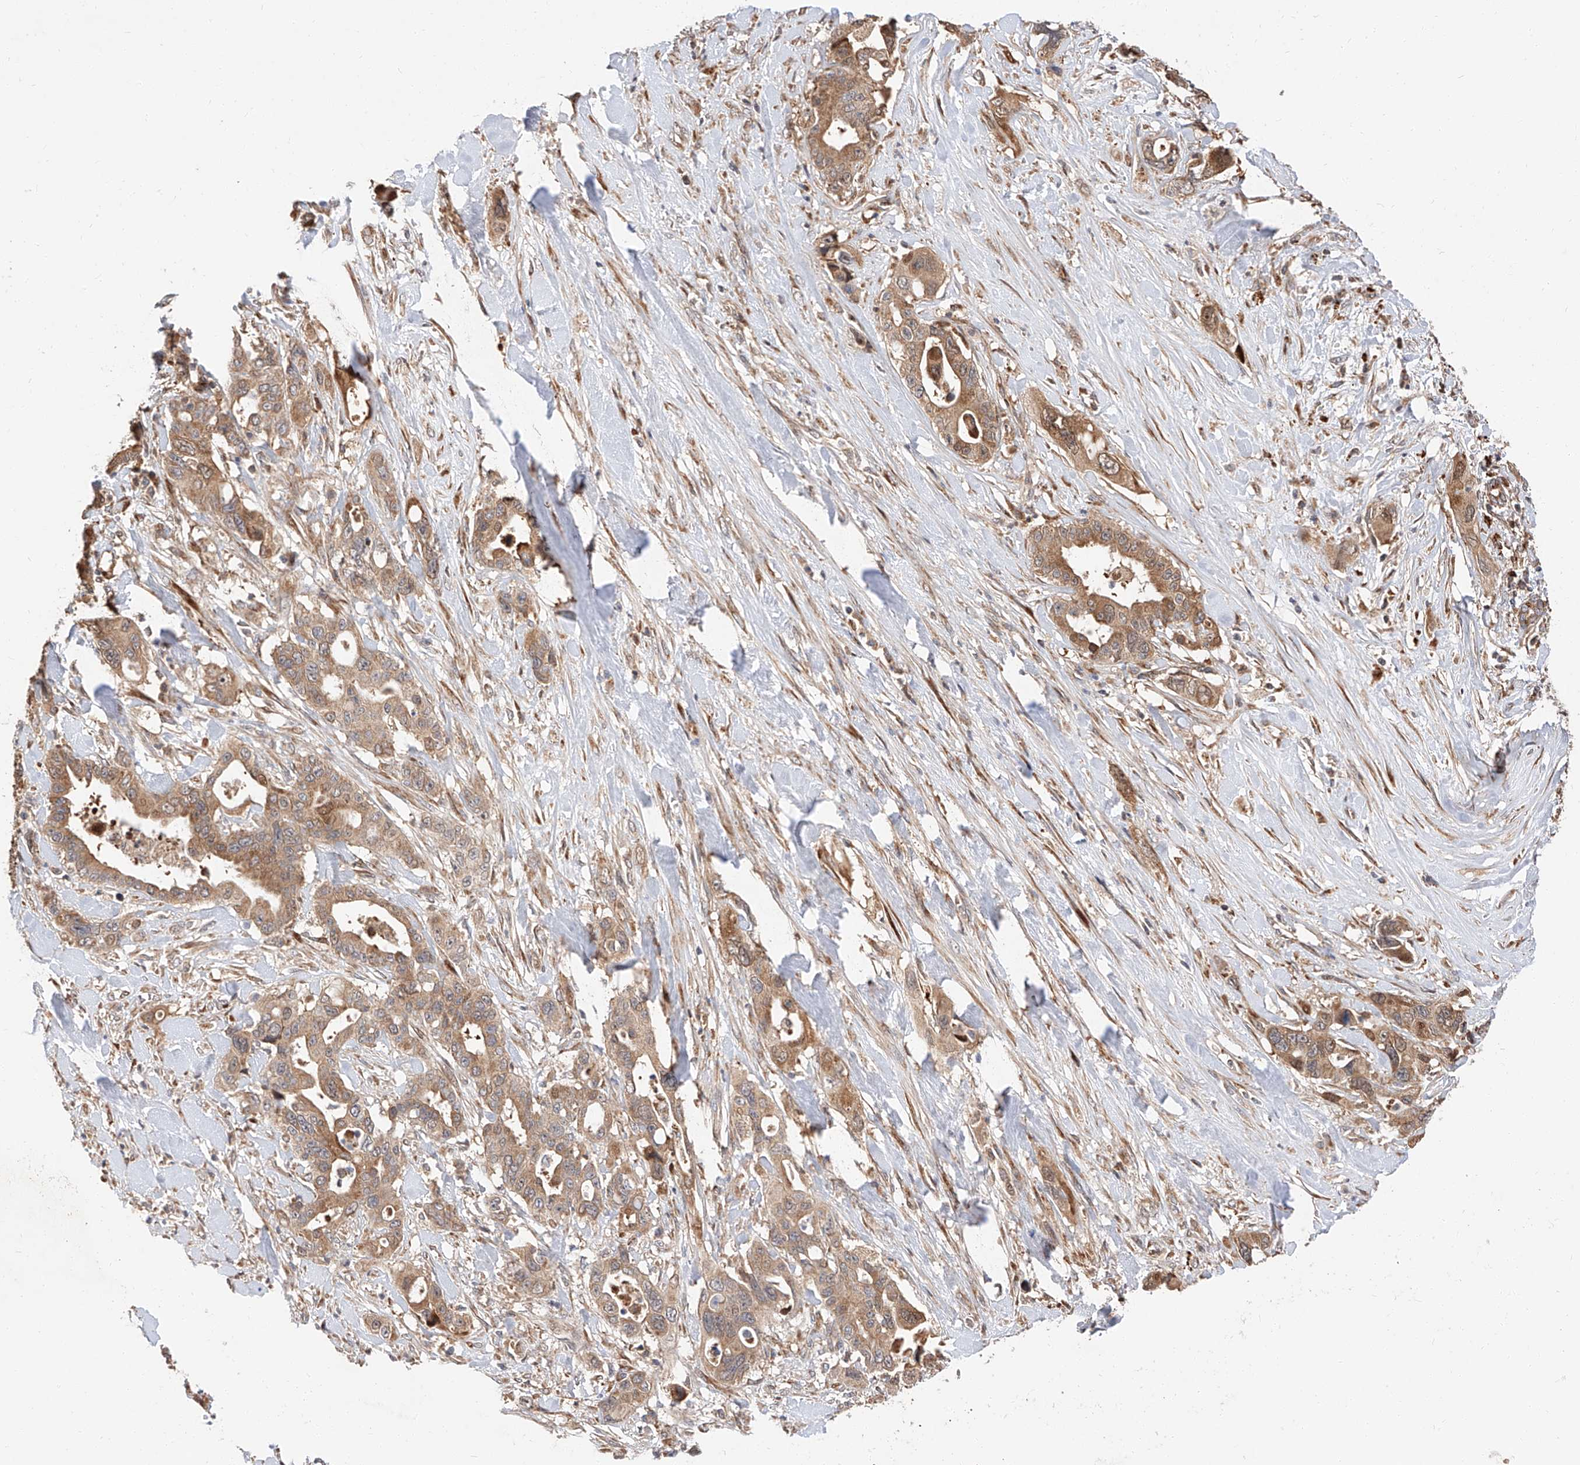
{"staining": {"intensity": "moderate", "quantity": ">75%", "location": "cytoplasmic/membranous"}, "tissue": "pancreatic cancer", "cell_type": "Tumor cells", "image_type": "cancer", "snomed": [{"axis": "morphology", "description": "Adenocarcinoma, NOS"}, {"axis": "topography", "description": "Pancreas"}], "caption": "DAB (3,3'-diaminobenzidine) immunohistochemical staining of adenocarcinoma (pancreatic) displays moderate cytoplasmic/membranous protein positivity in approximately >75% of tumor cells.", "gene": "DIRAS3", "patient": {"sex": "male", "age": 46}}